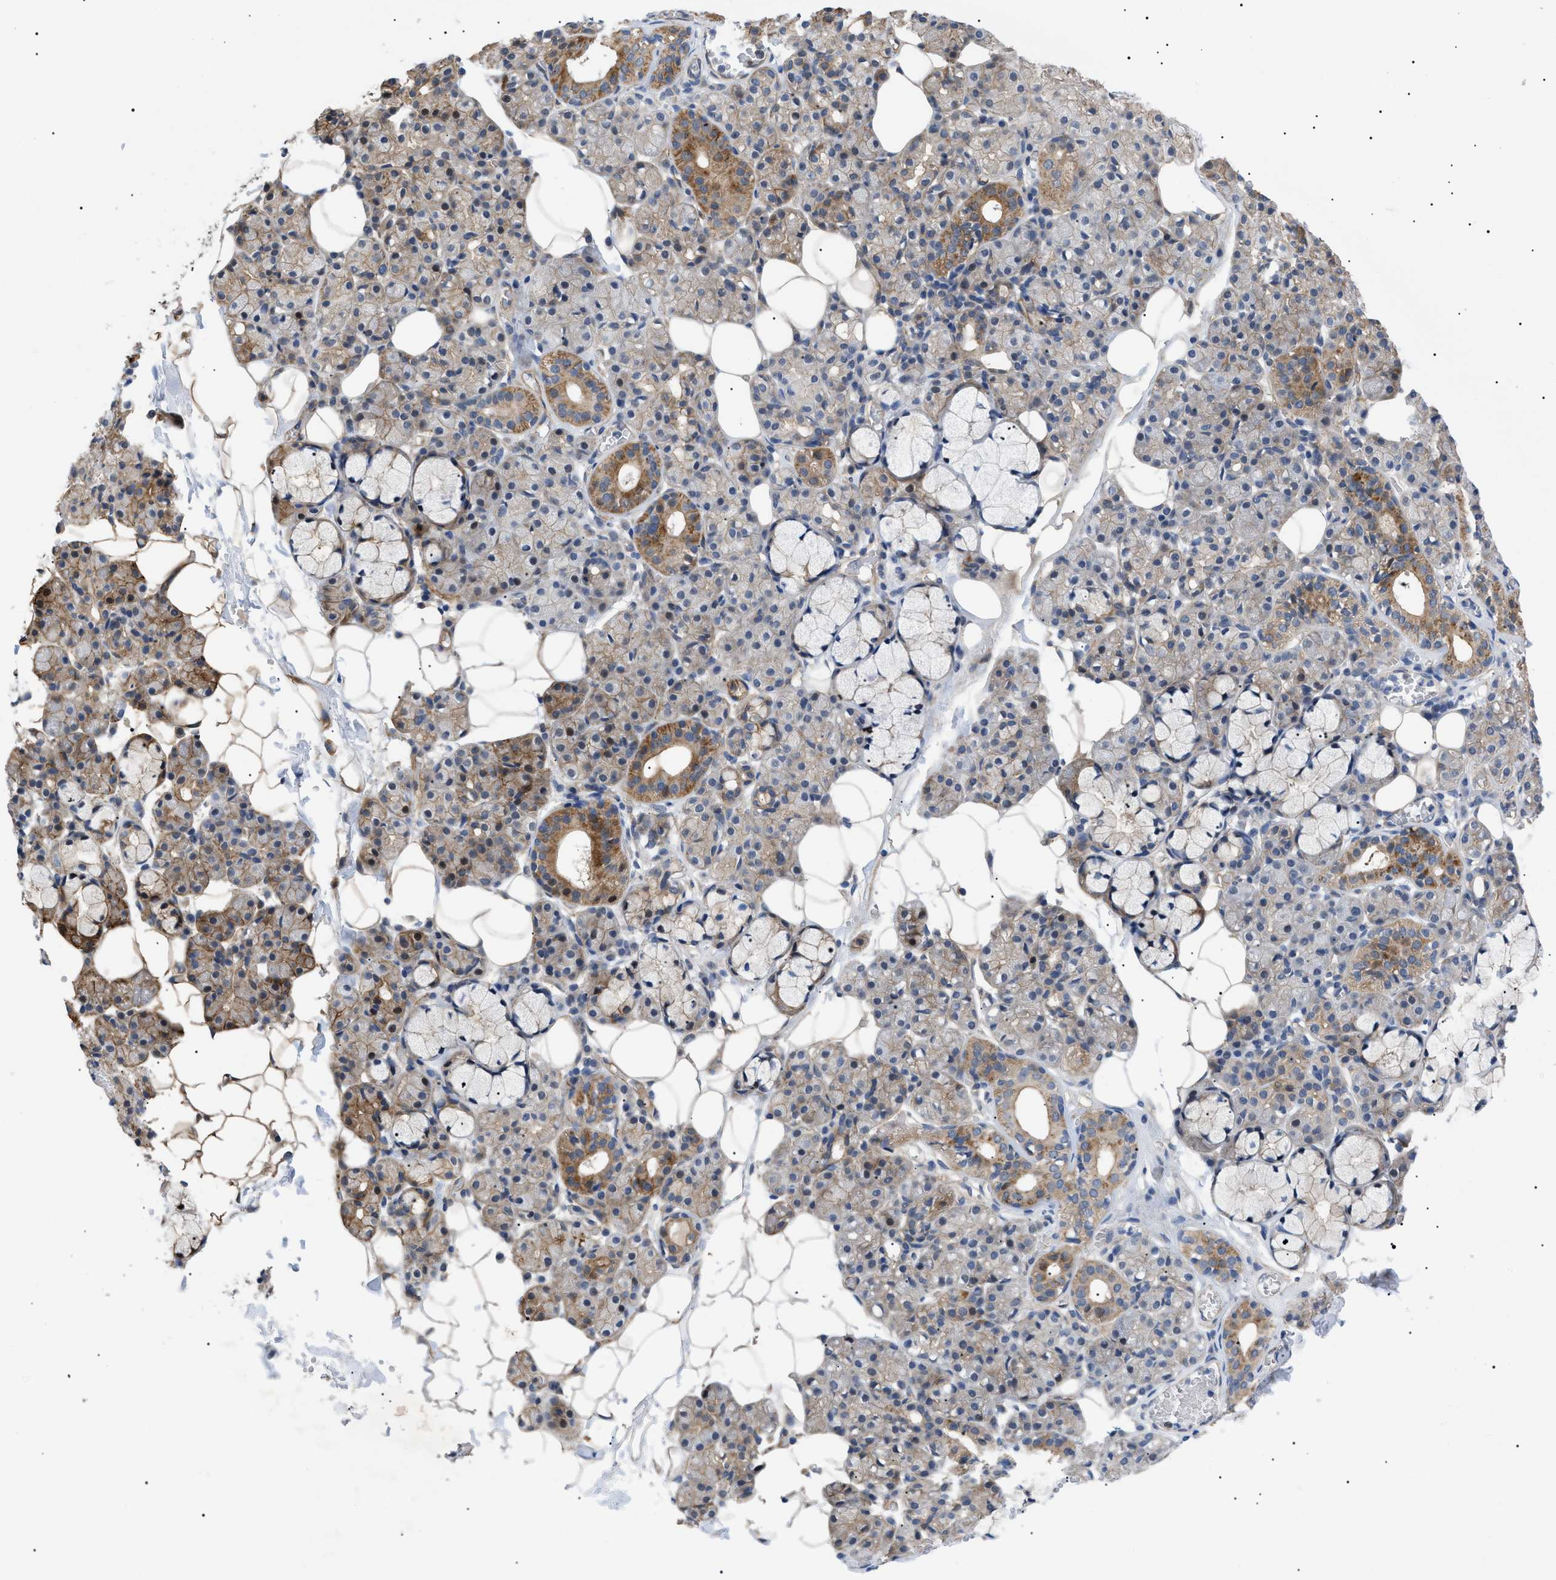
{"staining": {"intensity": "weak", "quantity": ">75%", "location": "cytoplasmic/membranous"}, "tissue": "salivary gland", "cell_type": "Glandular cells", "image_type": "normal", "snomed": [{"axis": "morphology", "description": "Normal tissue, NOS"}, {"axis": "topography", "description": "Salivary gland"}], "caption": "Glandular cells exhibit weak cytoplasmic/membranous positivity in about >75% of cells in benign salivary gland.", "gene": "CRCP", "patient": {"sex": "male", "age": 63}}